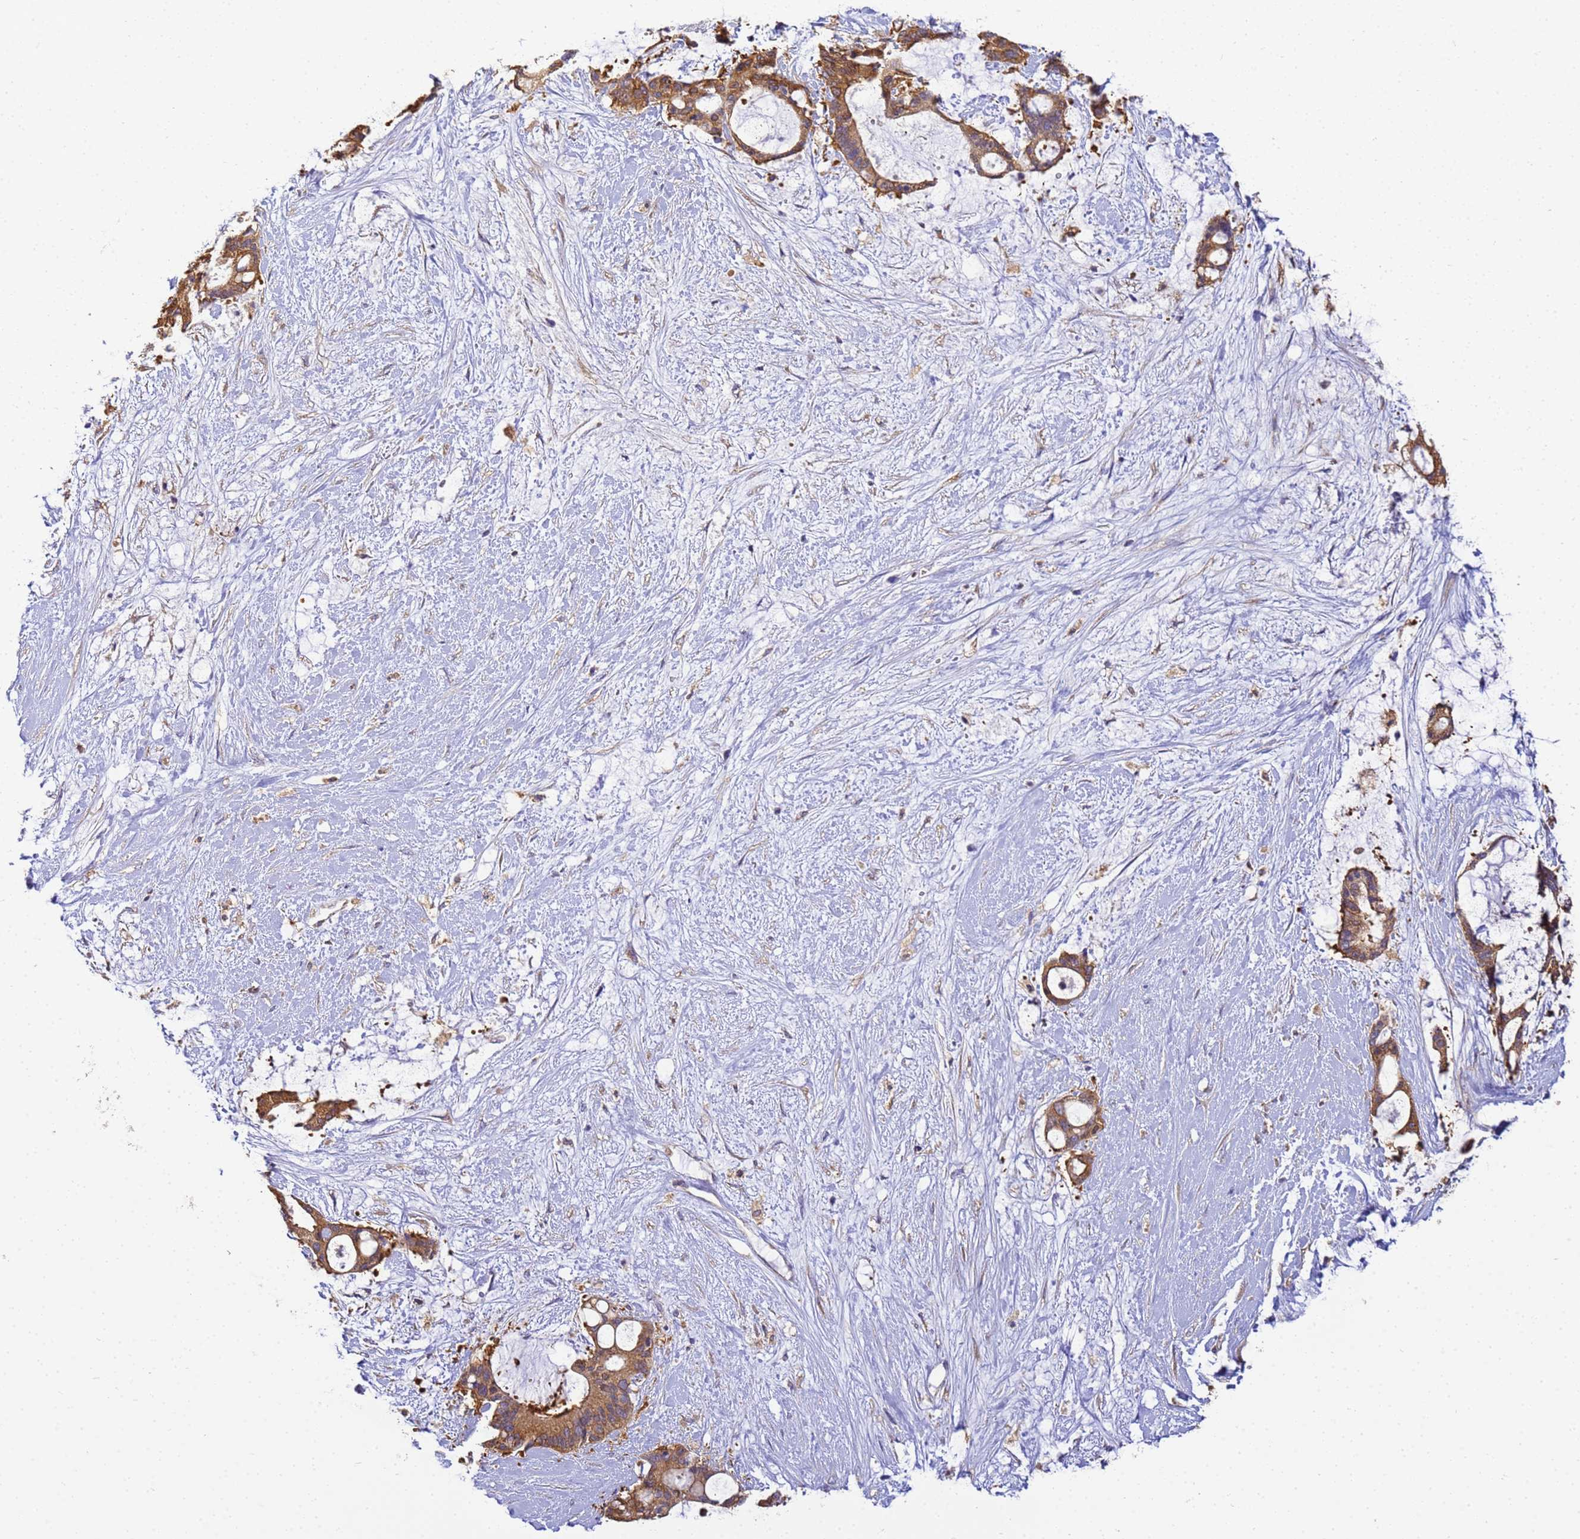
{"staining": {"intensity": "strong", "quantity": ">75%", "location": "cytoplasmic/membranous"}, "tissue": "liver cancer", "cell_type": "Tumor cells", "image_type": "cancer", "snomed": [{"axis": "morphology", "description": "Normal tissue, NOS"}, {"axis": "morphology", "description": "Cholangiocarcinoma"}, {"axis": "topography", "description": "Liver"}, {"axis": "topography", "description": "Peripheral nerve tissue"}], "caption": "Tumor cells show strong cytoplasmic/membranous staining in approximately >75% of cells in liver cancer. (brown staining indicates protein expression, while blue staining denotes nuclei).", "gene": "NARS1", "patient": {"sex": "female", "age": 73}}